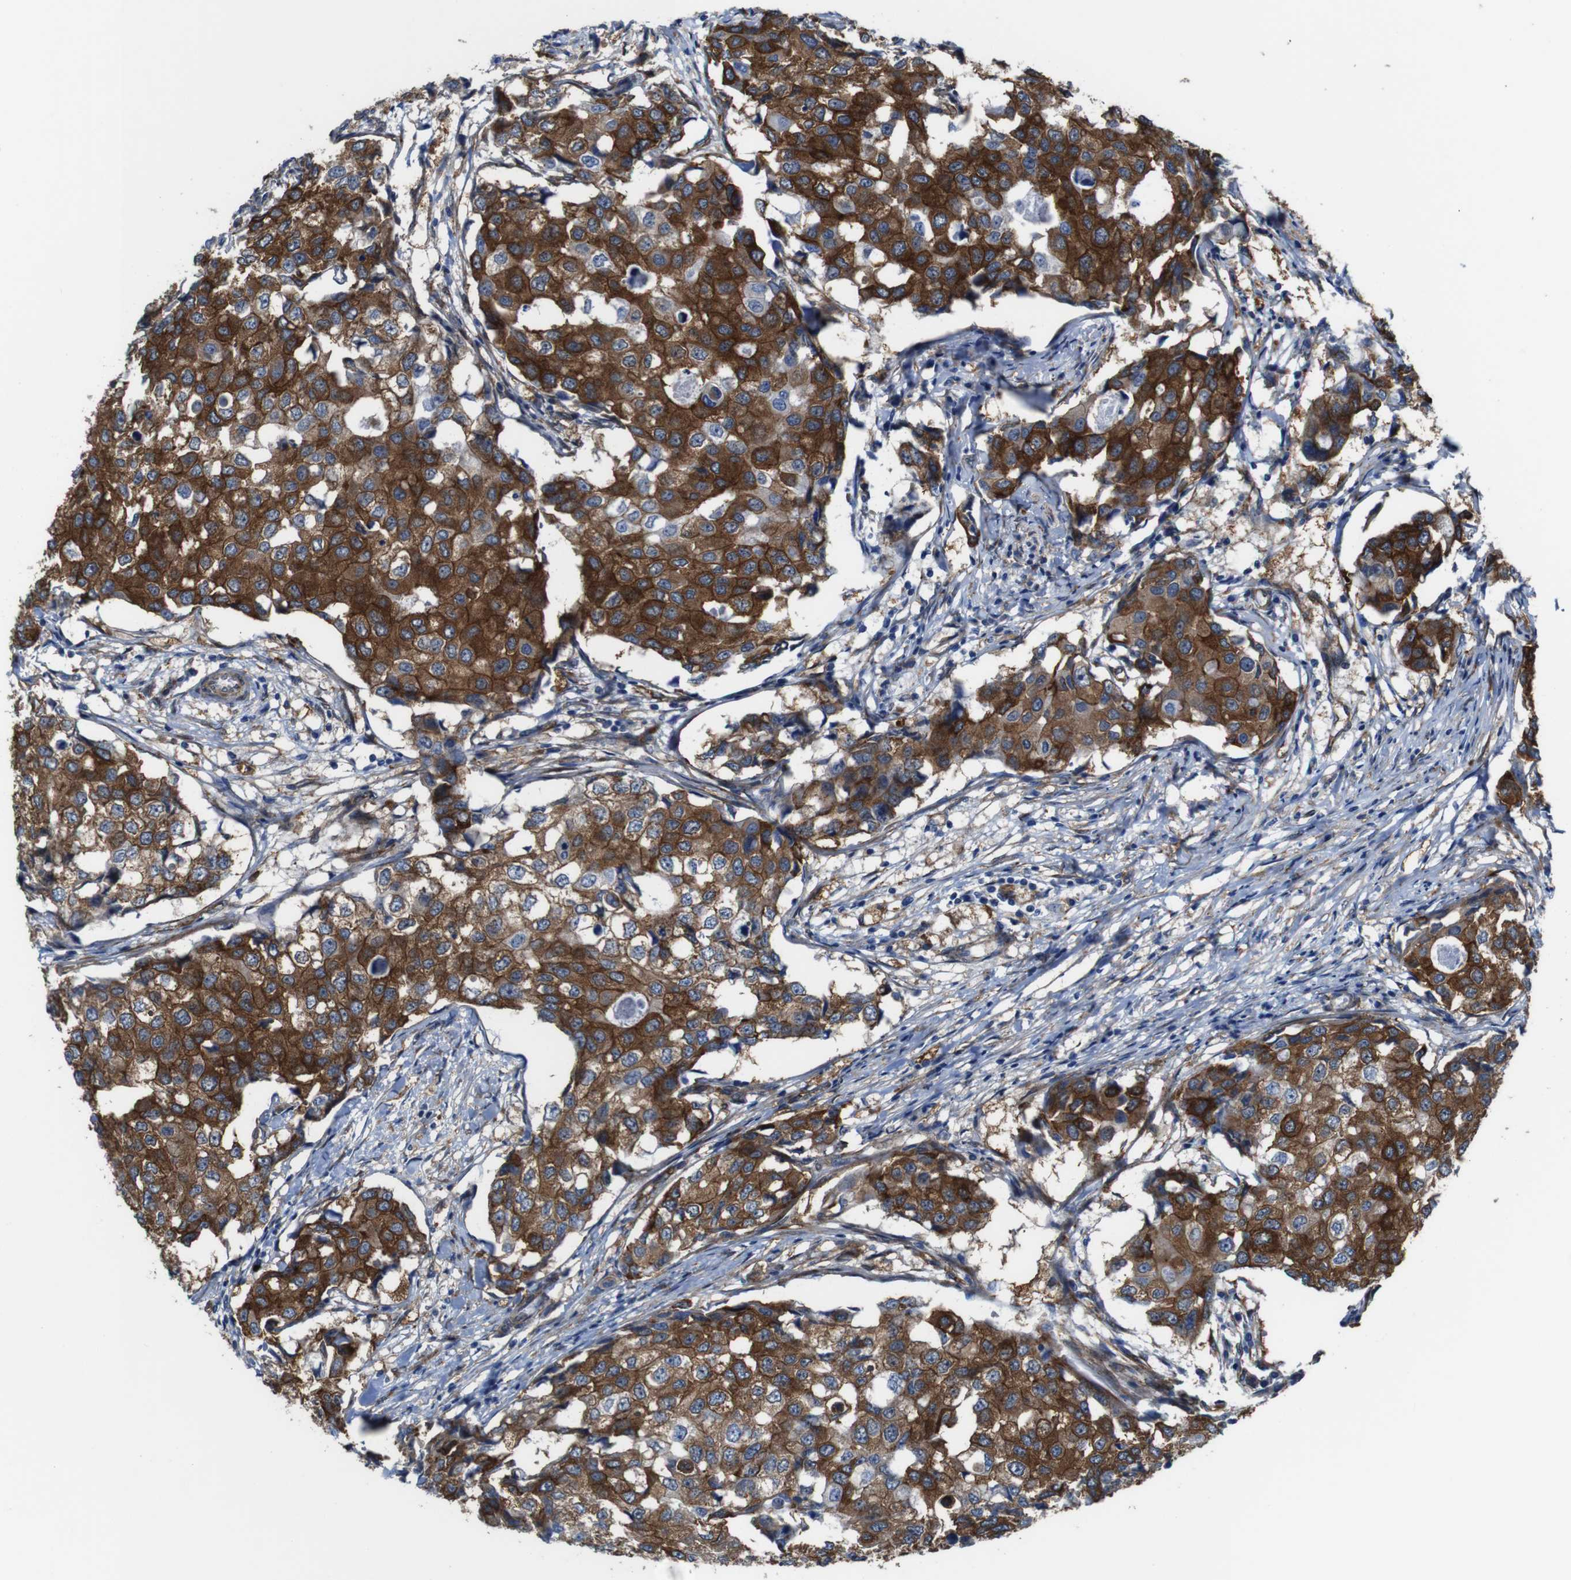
{"staining": {"intensity": "strong", "quantity": ">75%", "location": "cytoplasmic/membranous"}, "tissue": "breast cancer", "cell_type": "Tumor cells", "image_type": "cancer", "snomed": [{"axis": "morphology", "description": "Duct carcinoma"}, {"axis": "topography", "description": "Breast"}], "caption": "Human breast invasive ductal carcinoma stained with a protein marker displays strong staining in tumor cells.", "gene": "PTGER4", "patient": {"sex": "female", "age": 27}}